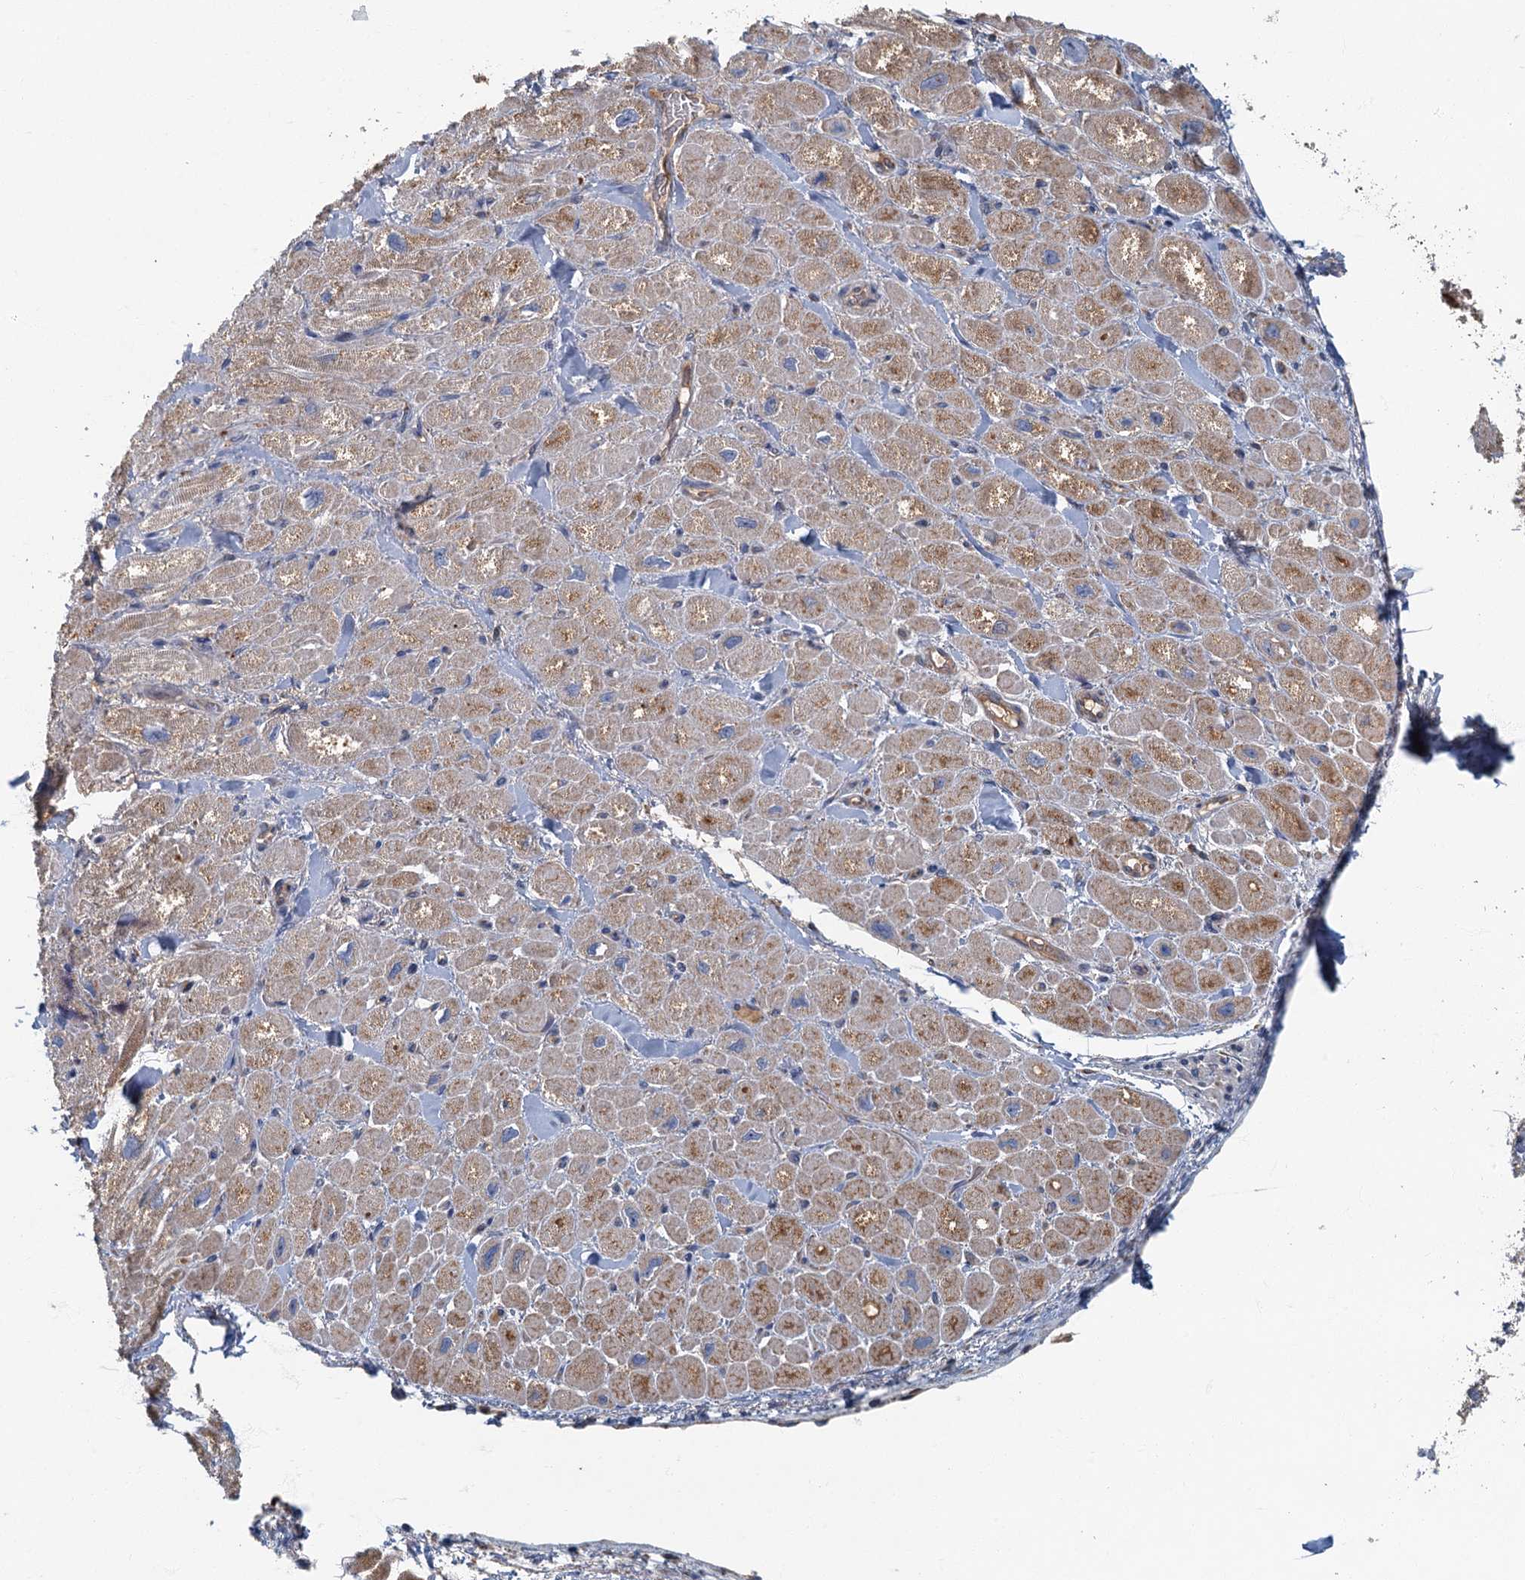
{"staining": {"intensity": "moderate", "quantity": ">75%", "location": "cytoplasmic/membranous"}, "tissue": "heart muscle", "cell_type": "Cardiomyocytes", "image_type": "normal", "snomed": [{"axis": "morphology", "description": "Normal tissue, NOS"}, {"axis": "topography", "description": "Heart"}], "caption": "Immunohistochemistry photomicrograph of benign heart muscle: human heart muscle stained using IHC demonstrates medium levels of moderate protein expression localized specifically in the cytoplasmic/membranous of cardiomyocytes, appearing as a cytoplasmic/membranous brown color.", "gene": "SPDYC", "patient": {"sex": "male", "age": 65}}